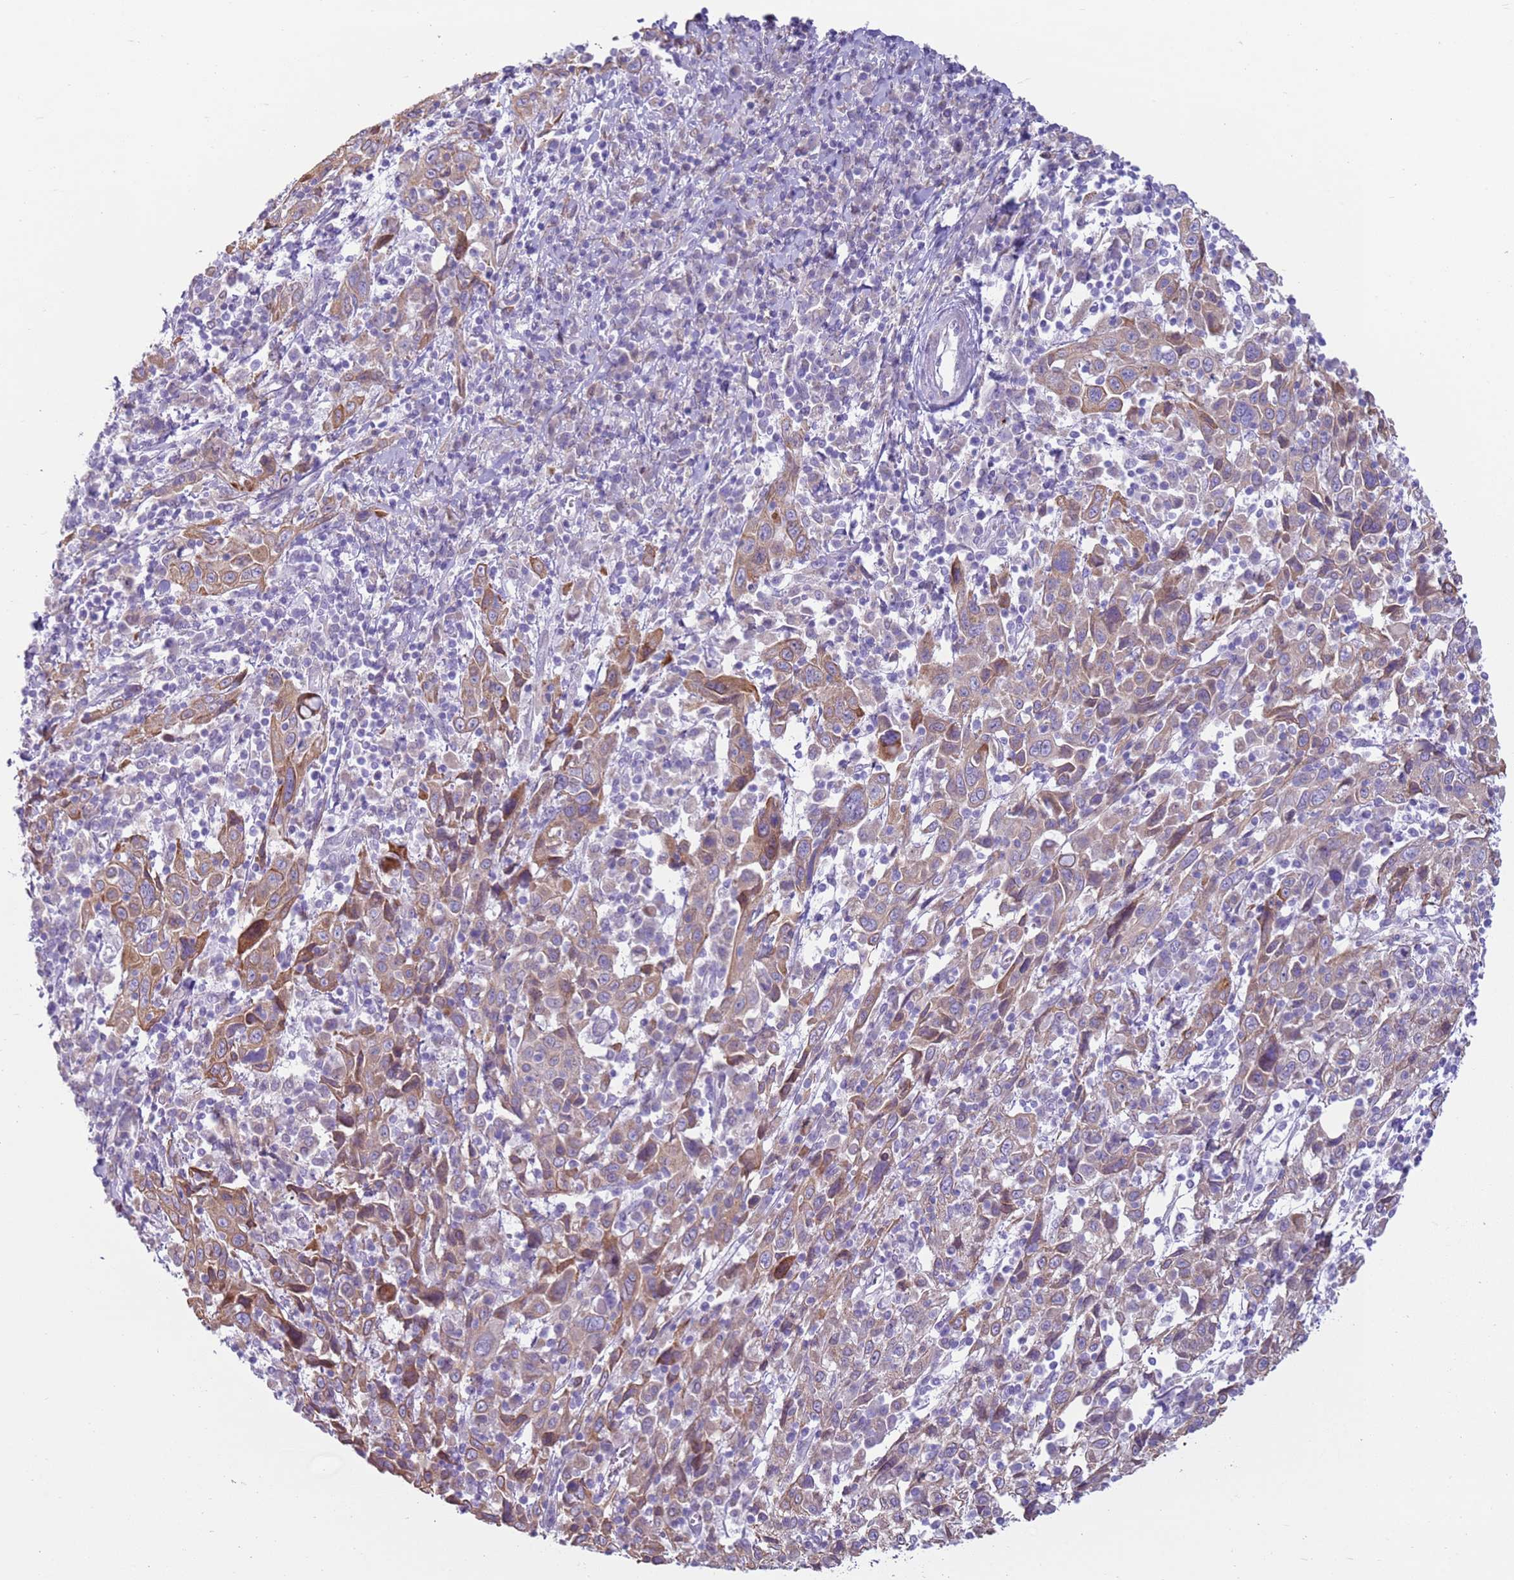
{"staining": {"intensity": "moderate", "quantity": "25%-75%", "location": "cytoplasmic/membranous"}, "tissue": "cervical cancer", "cell_type": "Tumor cells", "image_type": "cancer", "snomed": [{"axis": "morphology", "description": "Squamous cell carcinoma, NOS"}, {"axis": "topography", "description": "Cervix"}], "caption": "This histopathology image reveals immunohistochemistry (IHC) staining of cervical cancer (squamous cell carcinoma), with medium moderate cytoplasmic/membranous positivity in approximately 25%-75% of tumor cells.", "gene": "OAF", "patient": {"sex": "female", "age": 46}}